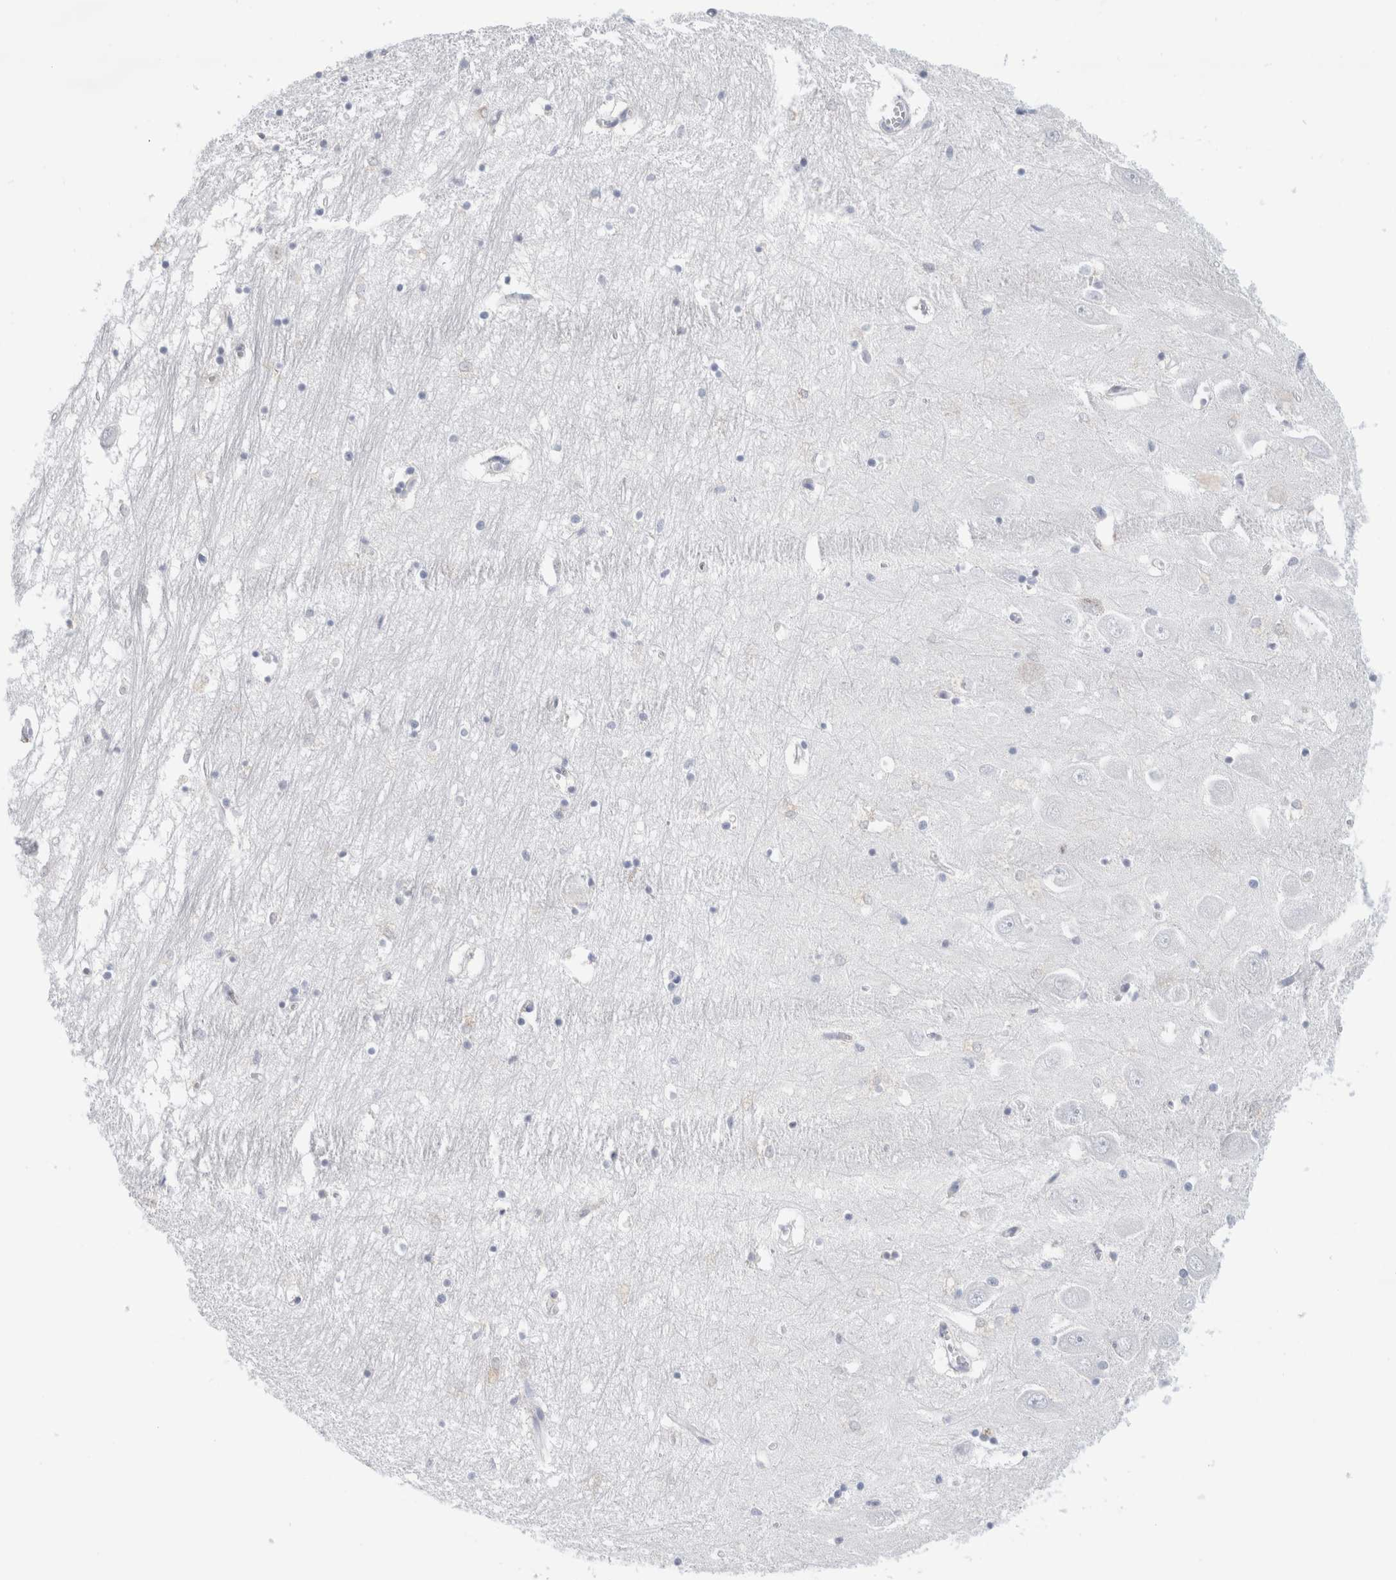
{"staining": {"intensity": "negative", "quantity": "none", "location": "none"}, "tissue": "hippocampus", "cell_type": "Glial cells", "image_type": "normal", "snomed": [{"axis": "morphology", "description": "Normal tissue, NOS"}, {"axis": "topography", "description": "Hippocampus"}], "caption": "DAB (3,3'-diaminobenzidine) immunohistochemical staining of benign human hippocampus demonstrates no significant positivity in glial cells.", "gene": "ECHDC2", "patient": {"sex": "male", "age": 70}}